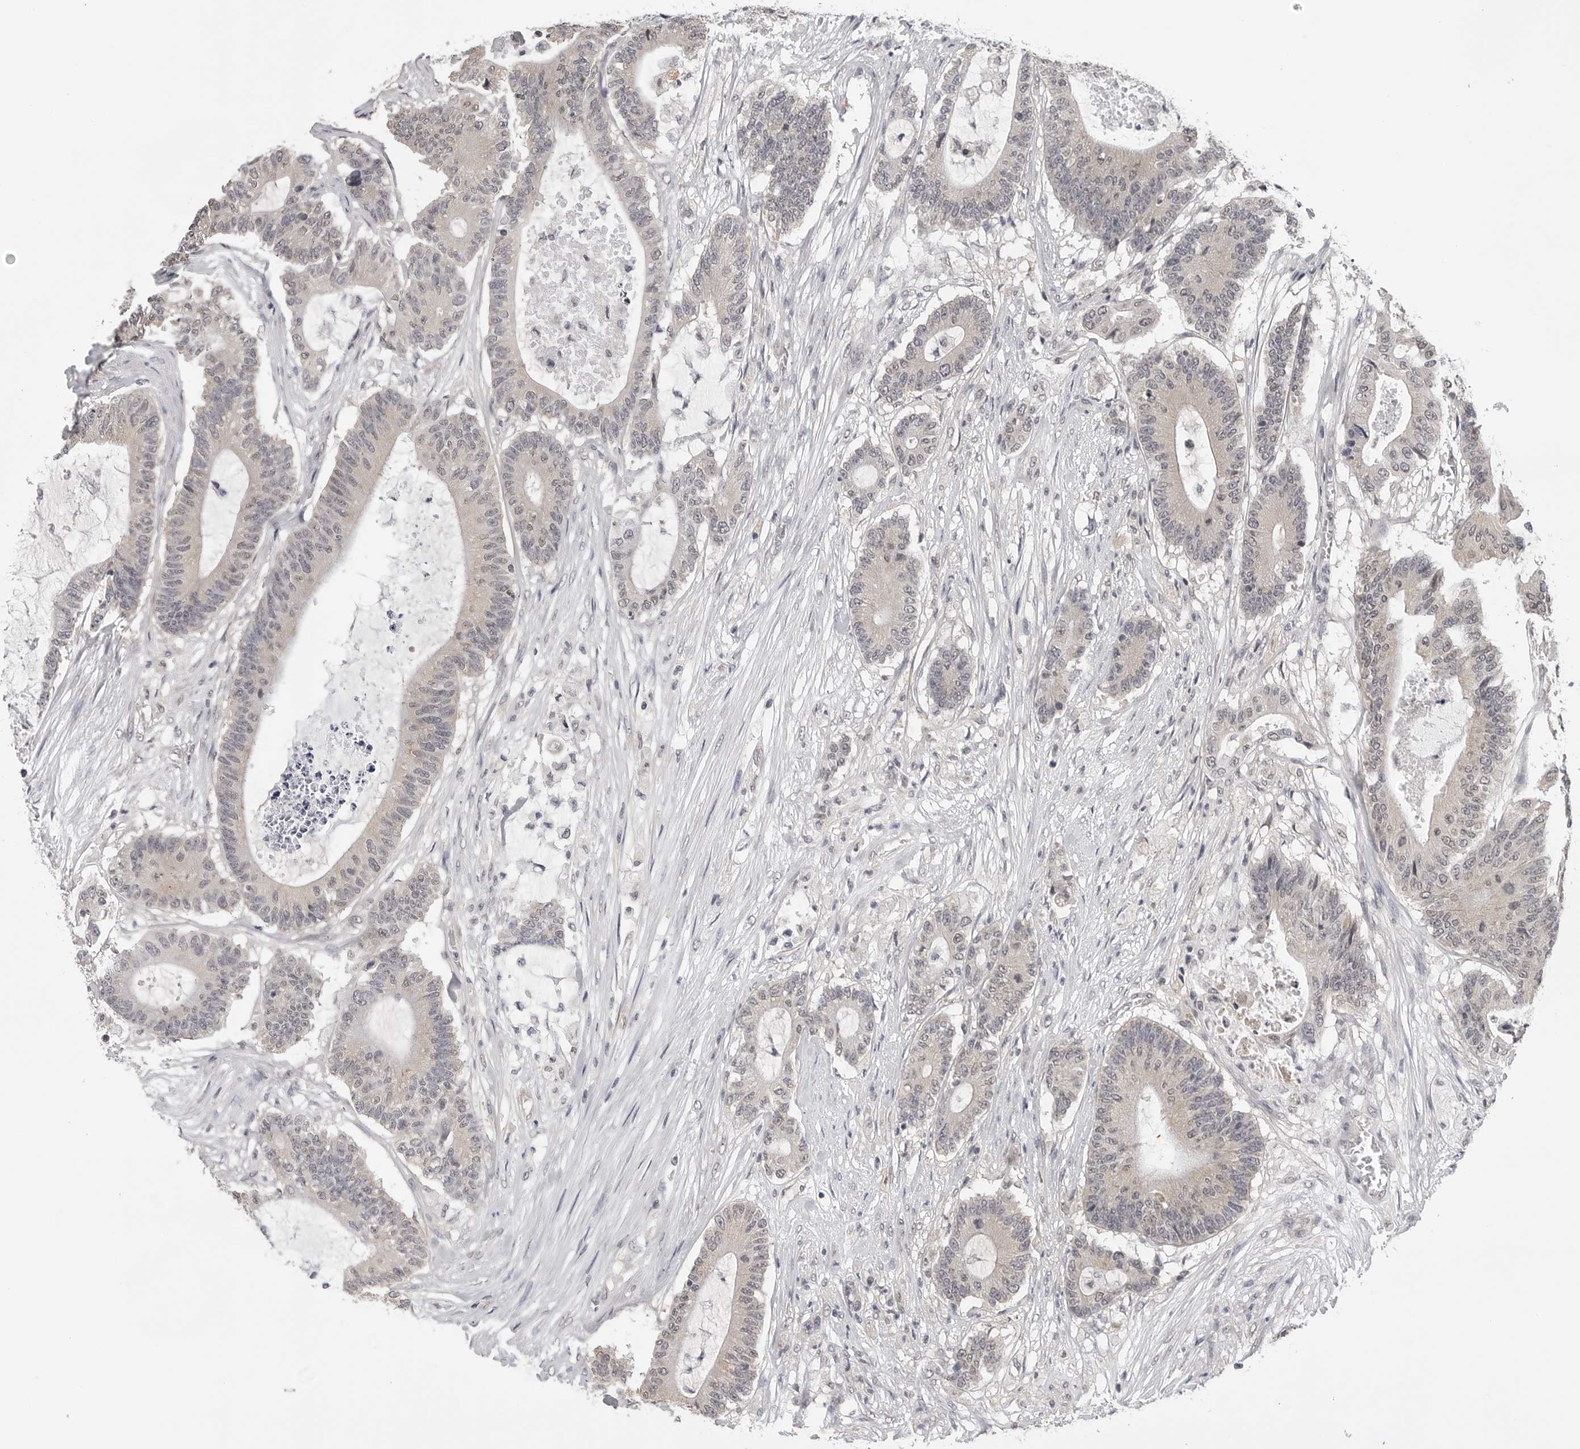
{"staining": {"intensity": "negative", "quantity": "none", "location": "none"}, "tissue": "colorectal cancer", "cell_type": "Tumor cells", "image_type": "cancer", "snomed": [{"axis": "morphology", "description": "Adenocarcinoma, NOS"}, {"axis": "topography", "description": "Colon"}], "caption": "Tumor cells show no significant expression in colorectal adenocarcinoma. (Immunohistochemistry (ihc), brightfield microscopy, high magnification).", "gene": "CDK20", "patient": {"sex": "female", "age": 84}}